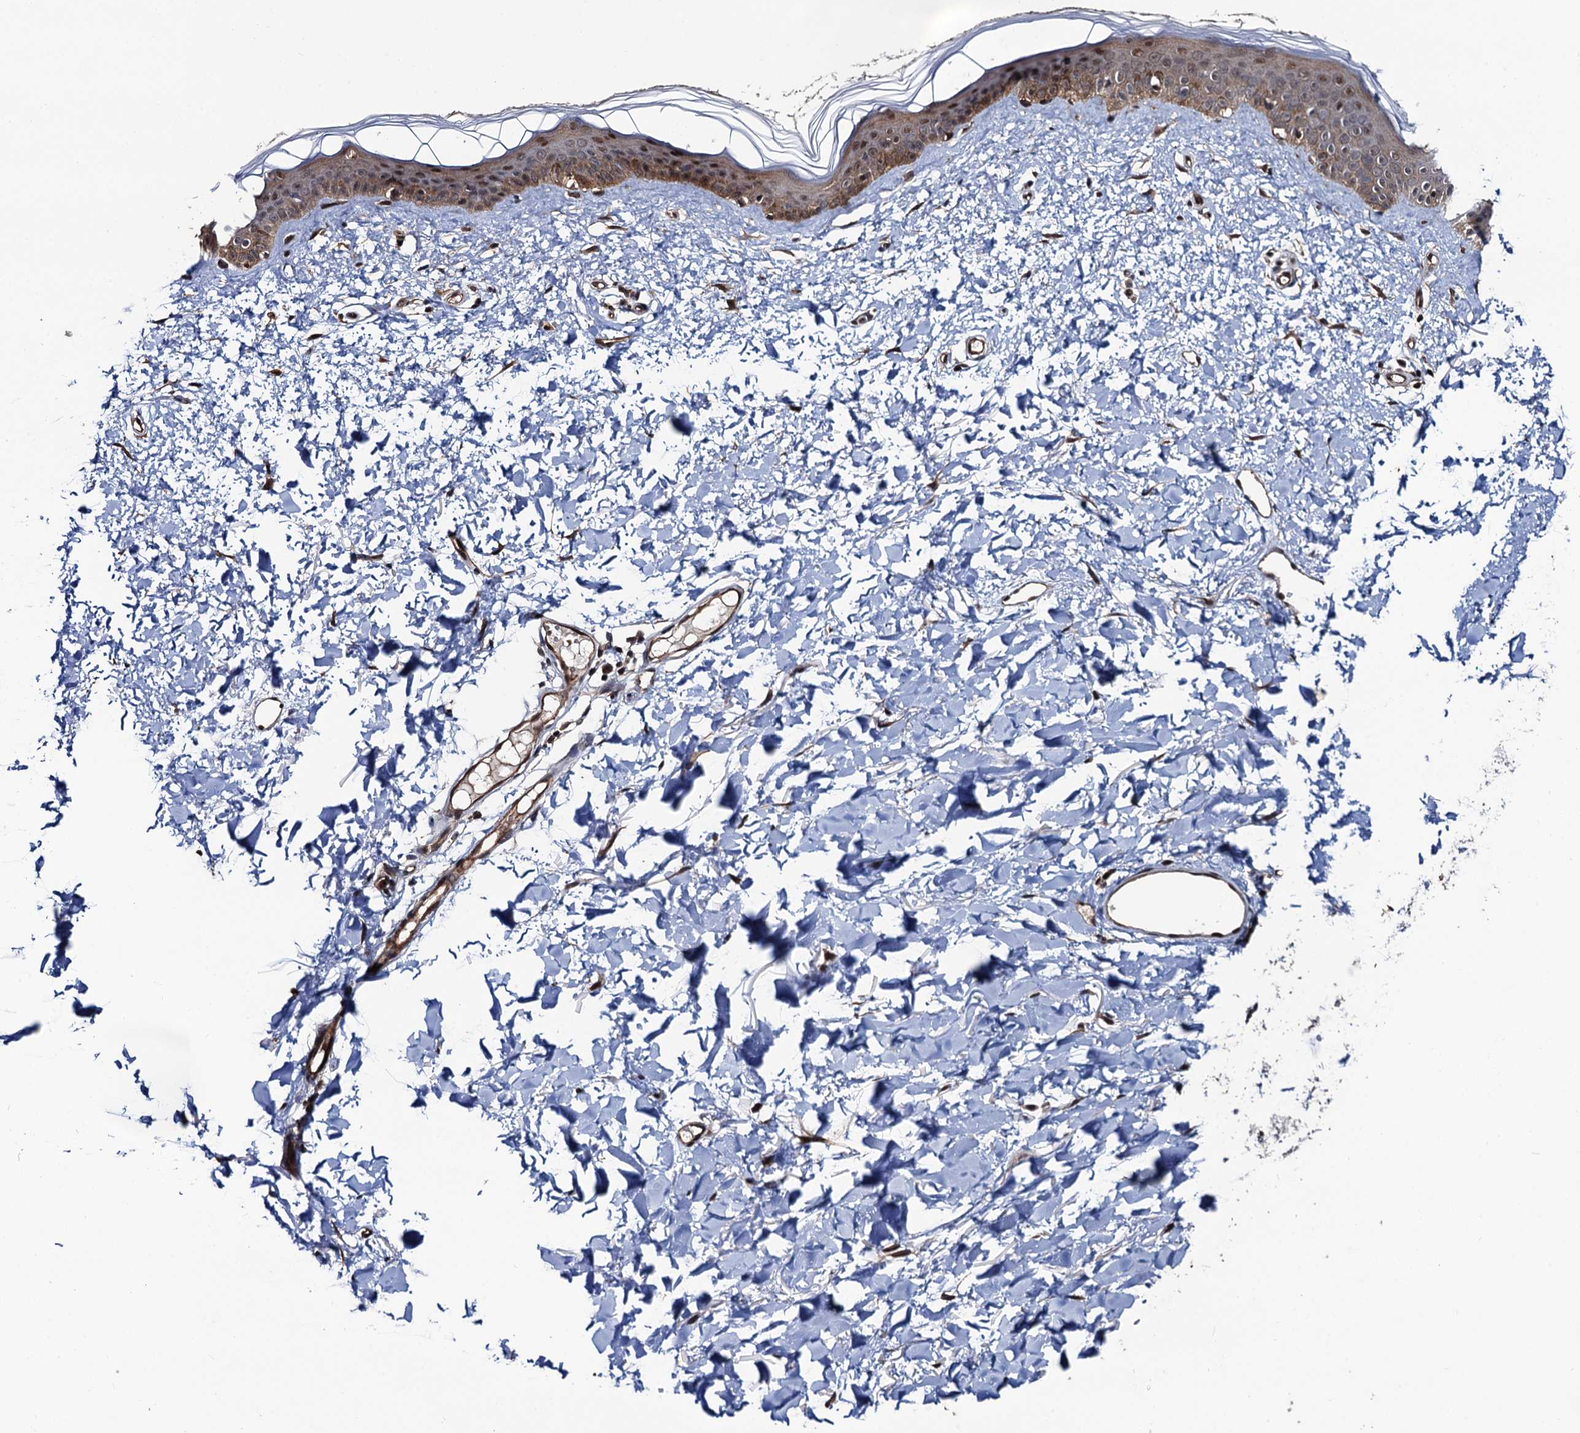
{"staining": {"intensity": "strong", "quantity": ">75%", "location": "cytoplasmic/membranous,nuclear"}, "tissue": "skin", "cell_type": "Fibroblasts", "image_type": "normal", "snomed": [{"axis": "morphology", "description": "Normal tissue, NOS"}, {"axis": "topography", "description": "Skin"}], "caption": "Protein staining by immunohistochemistry (IHC) demonstrates strong cytoplasmic/membranous,nuclear expression in about >75% of fibroblasts in normal skin. The protein is shown in brown color, while the nuclei are stained blue.", "gene": "CDC23", "patient": {"sex": "female", "age": 58}}